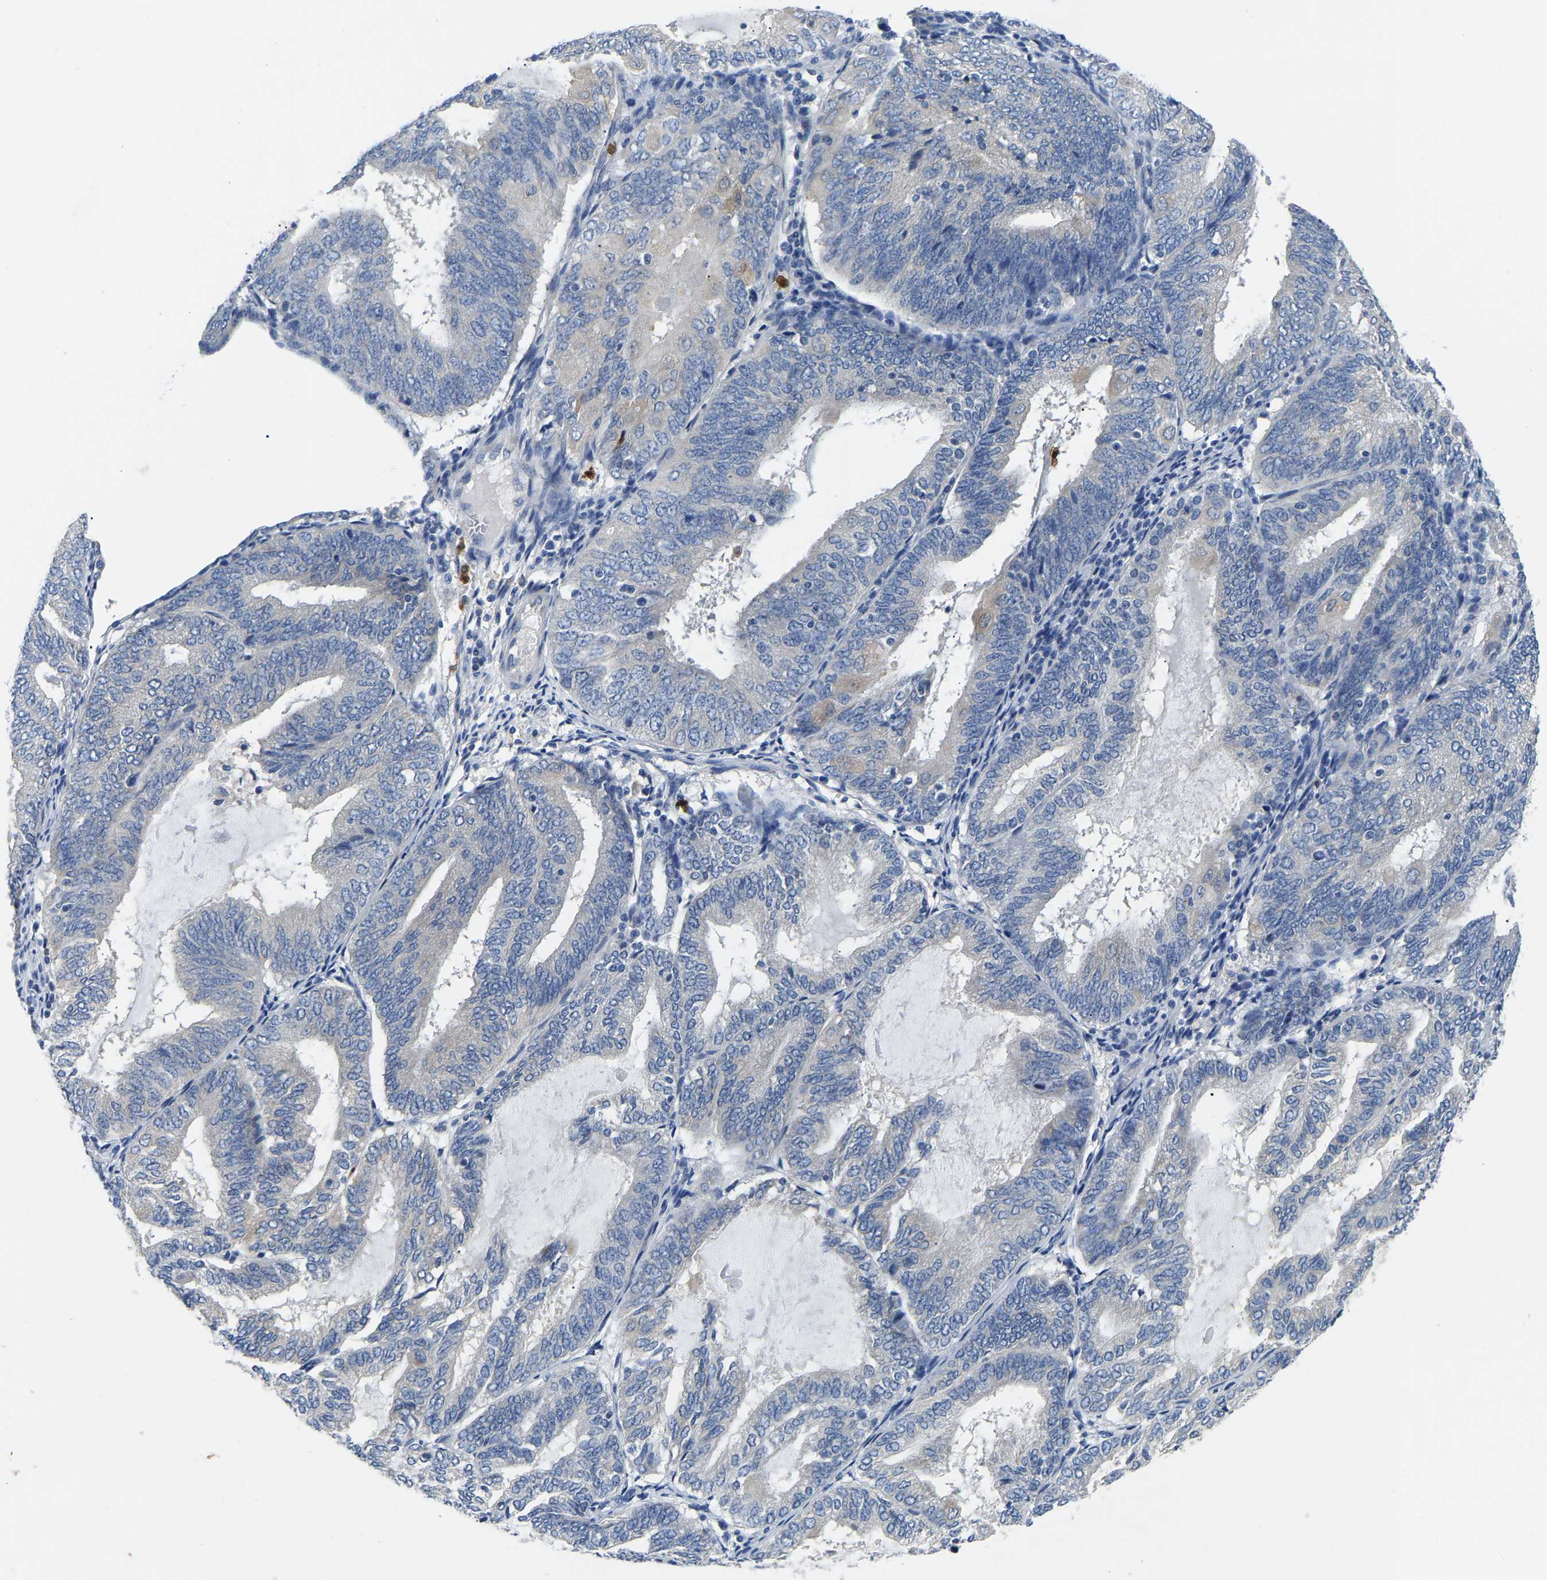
{"staining": {"intensity": "negative", "quantity": "none", "location": "none"}, "tissue": "endometrial cancer", "cell_type": "Tumor cells", "image_type": "cancer", "snomed": [{"axis": "morphology", "description": "Adenocarcinoma, NOS"}, {"axis": "topography", "description": "Endometrium"}], "caption": "The IHC photomicrograph has no significant positivity in tumor cells of endometrial cancer tissue. (Stains: DAB (3,3'-diaminobenzidine) IHC with hematoxylin counter stain, Microscopy: brightfield microscopy at high magnification).", "gene": "TOR1B", "patient": {"sex": "female", "age": 81}}